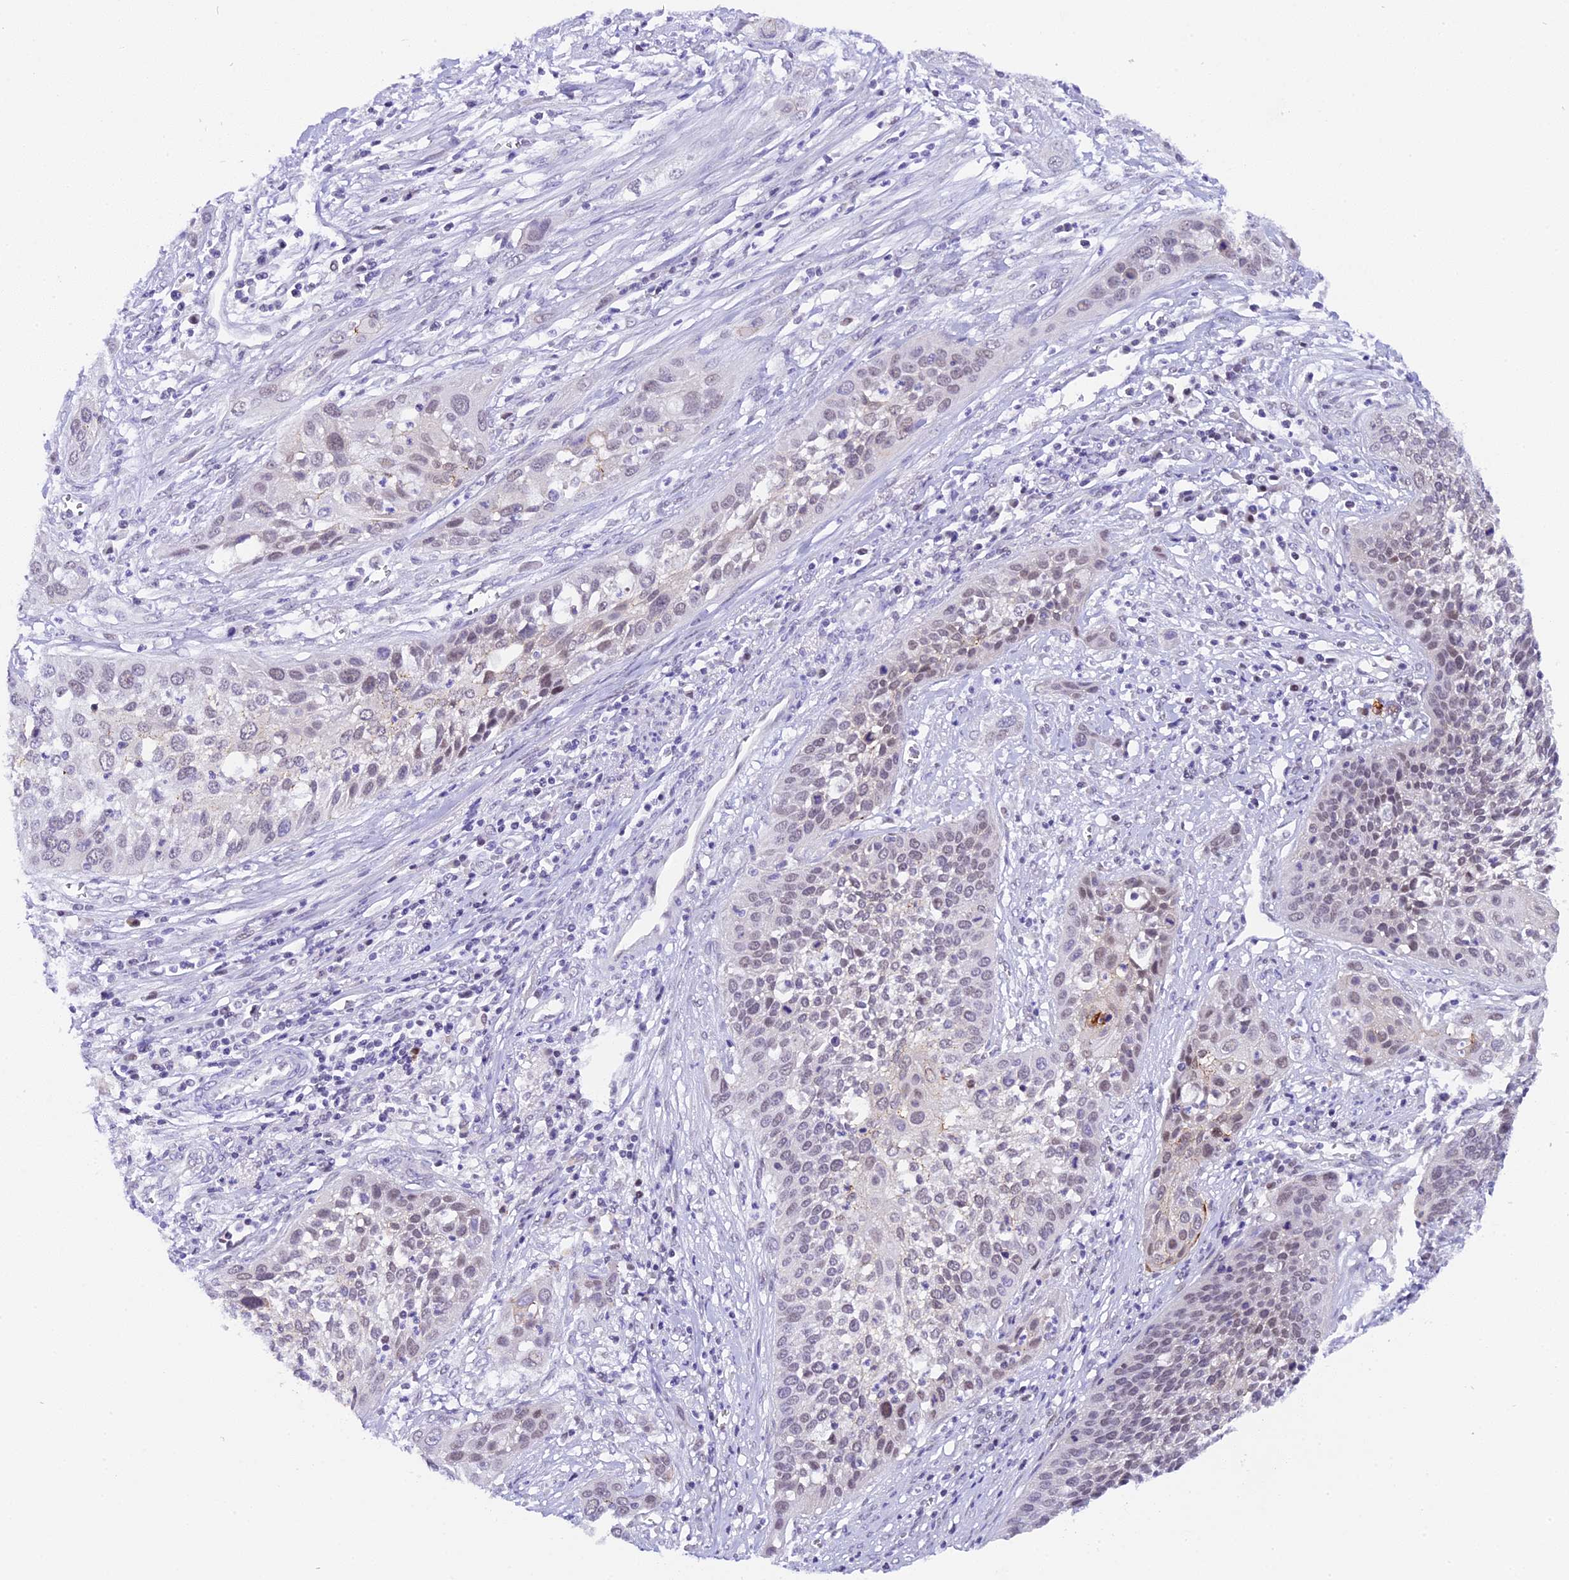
{"staining": {"intensity": "negative", "quantity": "none", "location": "none"}, "tissue": "cervical cancer", "cell_type": "Tumor cells", "image_type": "cancer", "snomed": [{"axis": "morphology", "description": "Squamous cell carcinoma, NOS"}, {"axis": "topography", "description": "Cervix"}], "caption": "This is an immunohistochemistry image of human squamous cell carcinoma (cervical). There is no staining in tumor cells.", "gene": "OSGEP", "patient": {"sex": "female", "age": 34}}